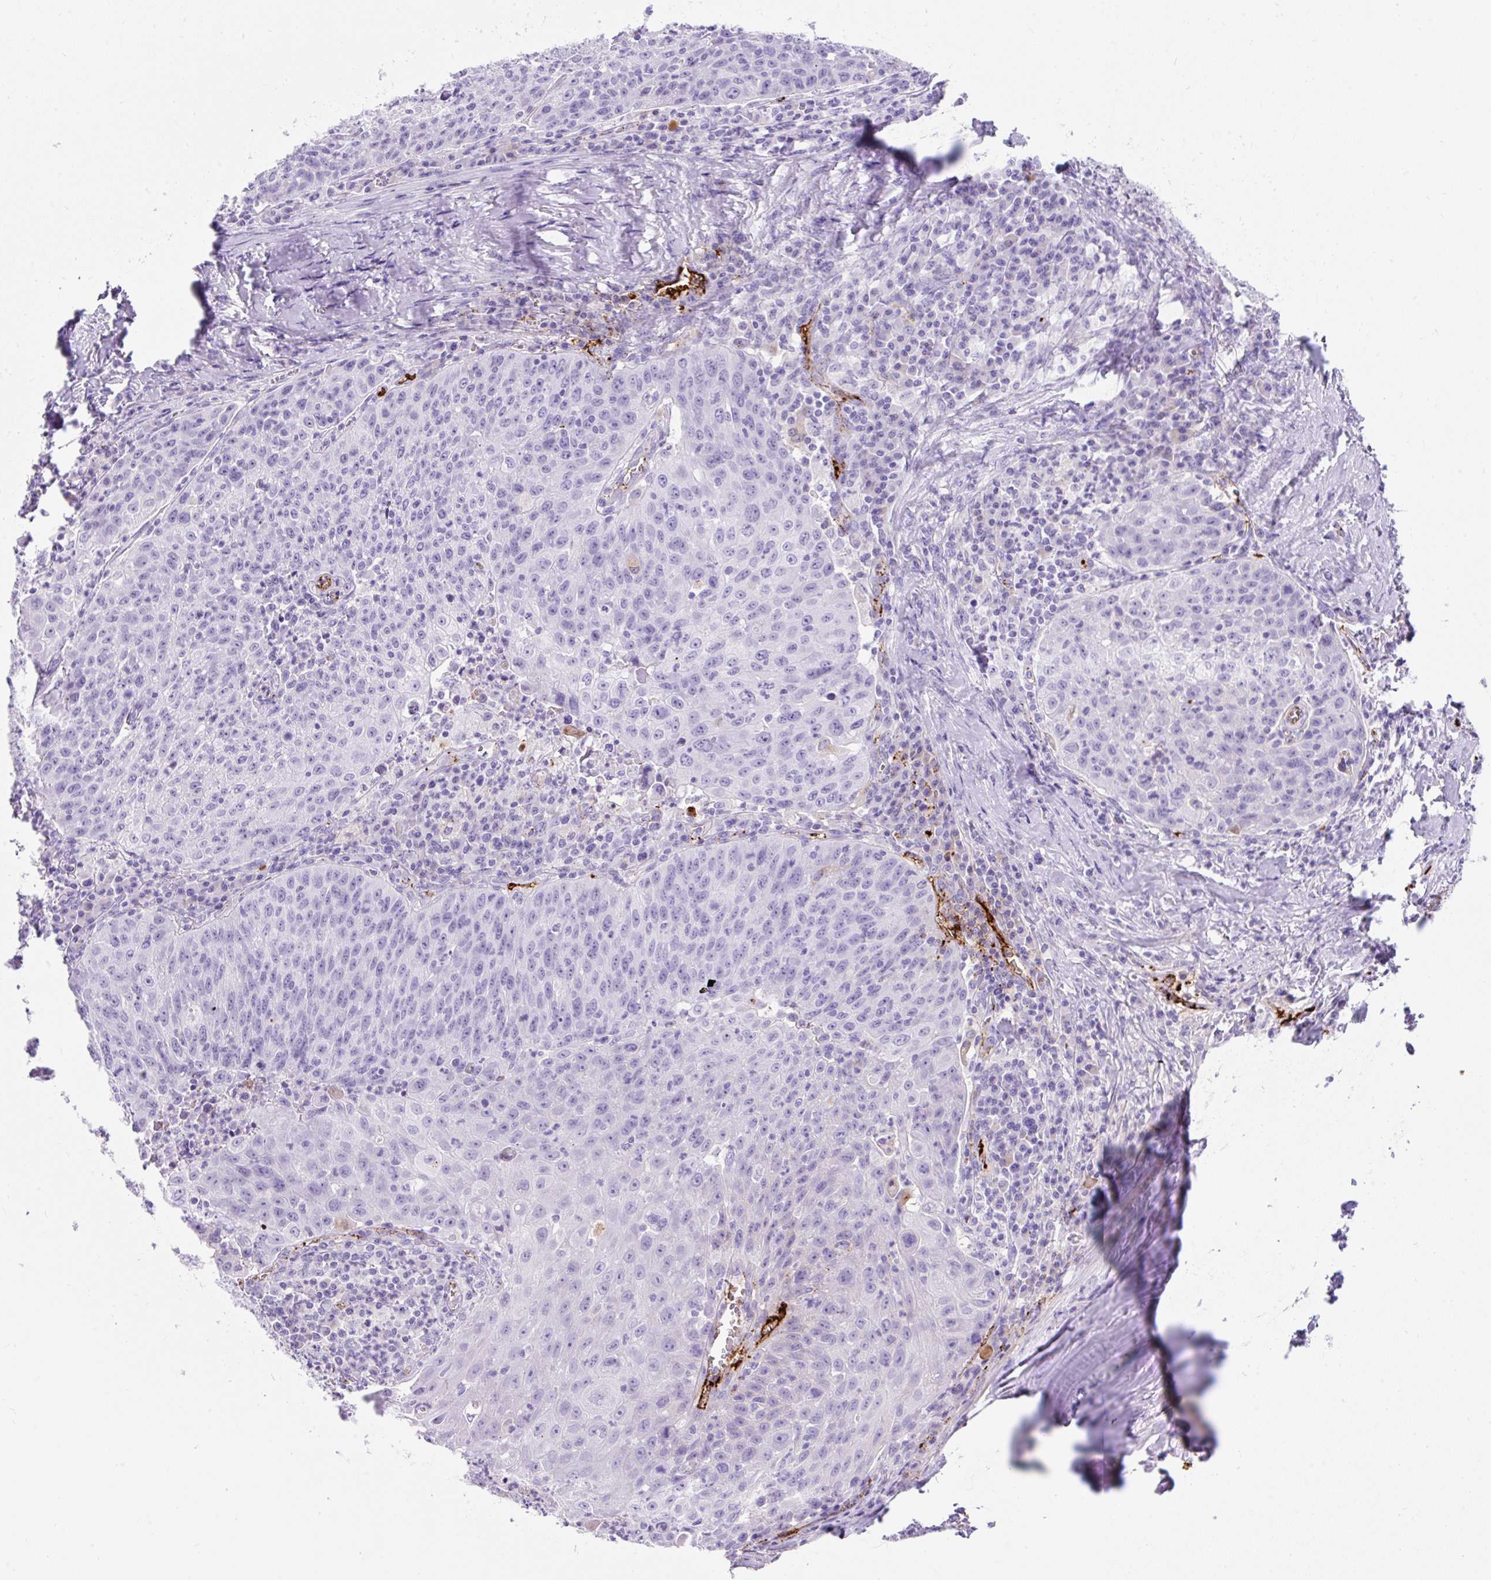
{"staining": {"intensity": "negative", "quantity": "none", "location": "none"}, "tissue": "lung cancer", "cell_type": "Tumor cells", "image_type": "cancer", "snomed": [{"axis": "morphology", "description": "Squamous cell carcinoma, NOS"}, {"axis": "morphology", "description": "Squamous cell carcinoma, metastatic, NOS"}, {"axis": "topography", "description": "Bronchus"}, {"axis": "topography", "description": "Lung"}], "caption": "A photomicrograph of lung cancer (metastatic squamous cell carcinoma) stained for a protein reveals no brown staining in tumor cells.", "gene": "APOC4-APOC2", "patient": {"sex": "male", "age": 62}}